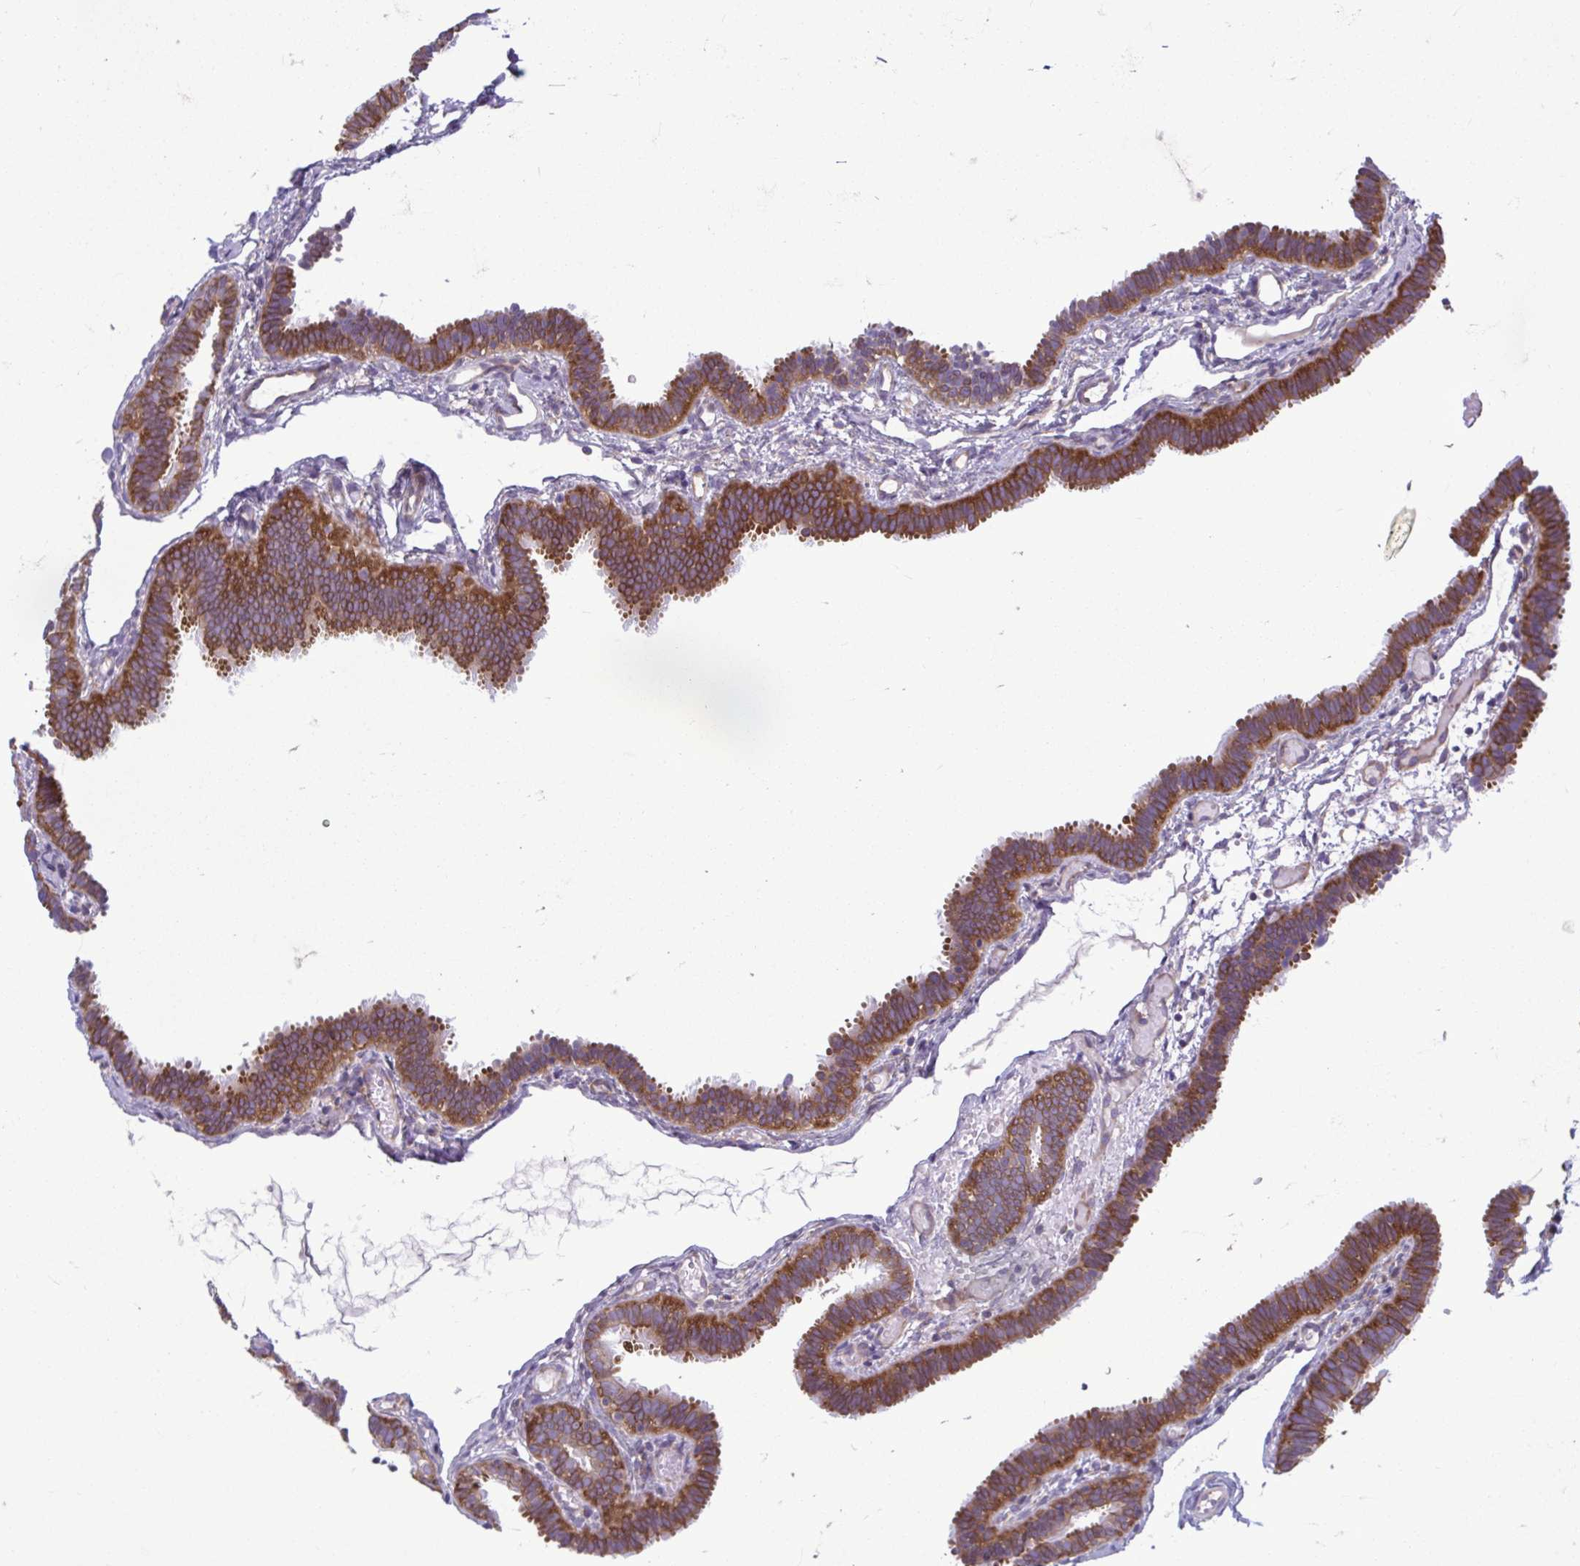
{"staining": {"intensity": "strong", "quantity": ">75%", "location": "cytoplasmic/membranous"}, "tissue": "fallopian tube", "cell_type": "Glandular cells", "image_type": "normal", "snomed": [{"axis": "morphology", "description": "Normal tissue, NOS"}, {"axis": "topography", "description": "Fallopian tube"}], "caption": "DAB (3,3'-diaminobenzidine) immunohistochemical staining of benign fallopian tube demonstrates strong cytoplasmic/membranous protein staining in approximately >75% of glandular cells. (DAB (3,3'-diaminobenzidine) = brown stain, brightfield microscopy at high magnification).", "gene": "RPS16", "patient": {"sex": "female", "age": 37}}